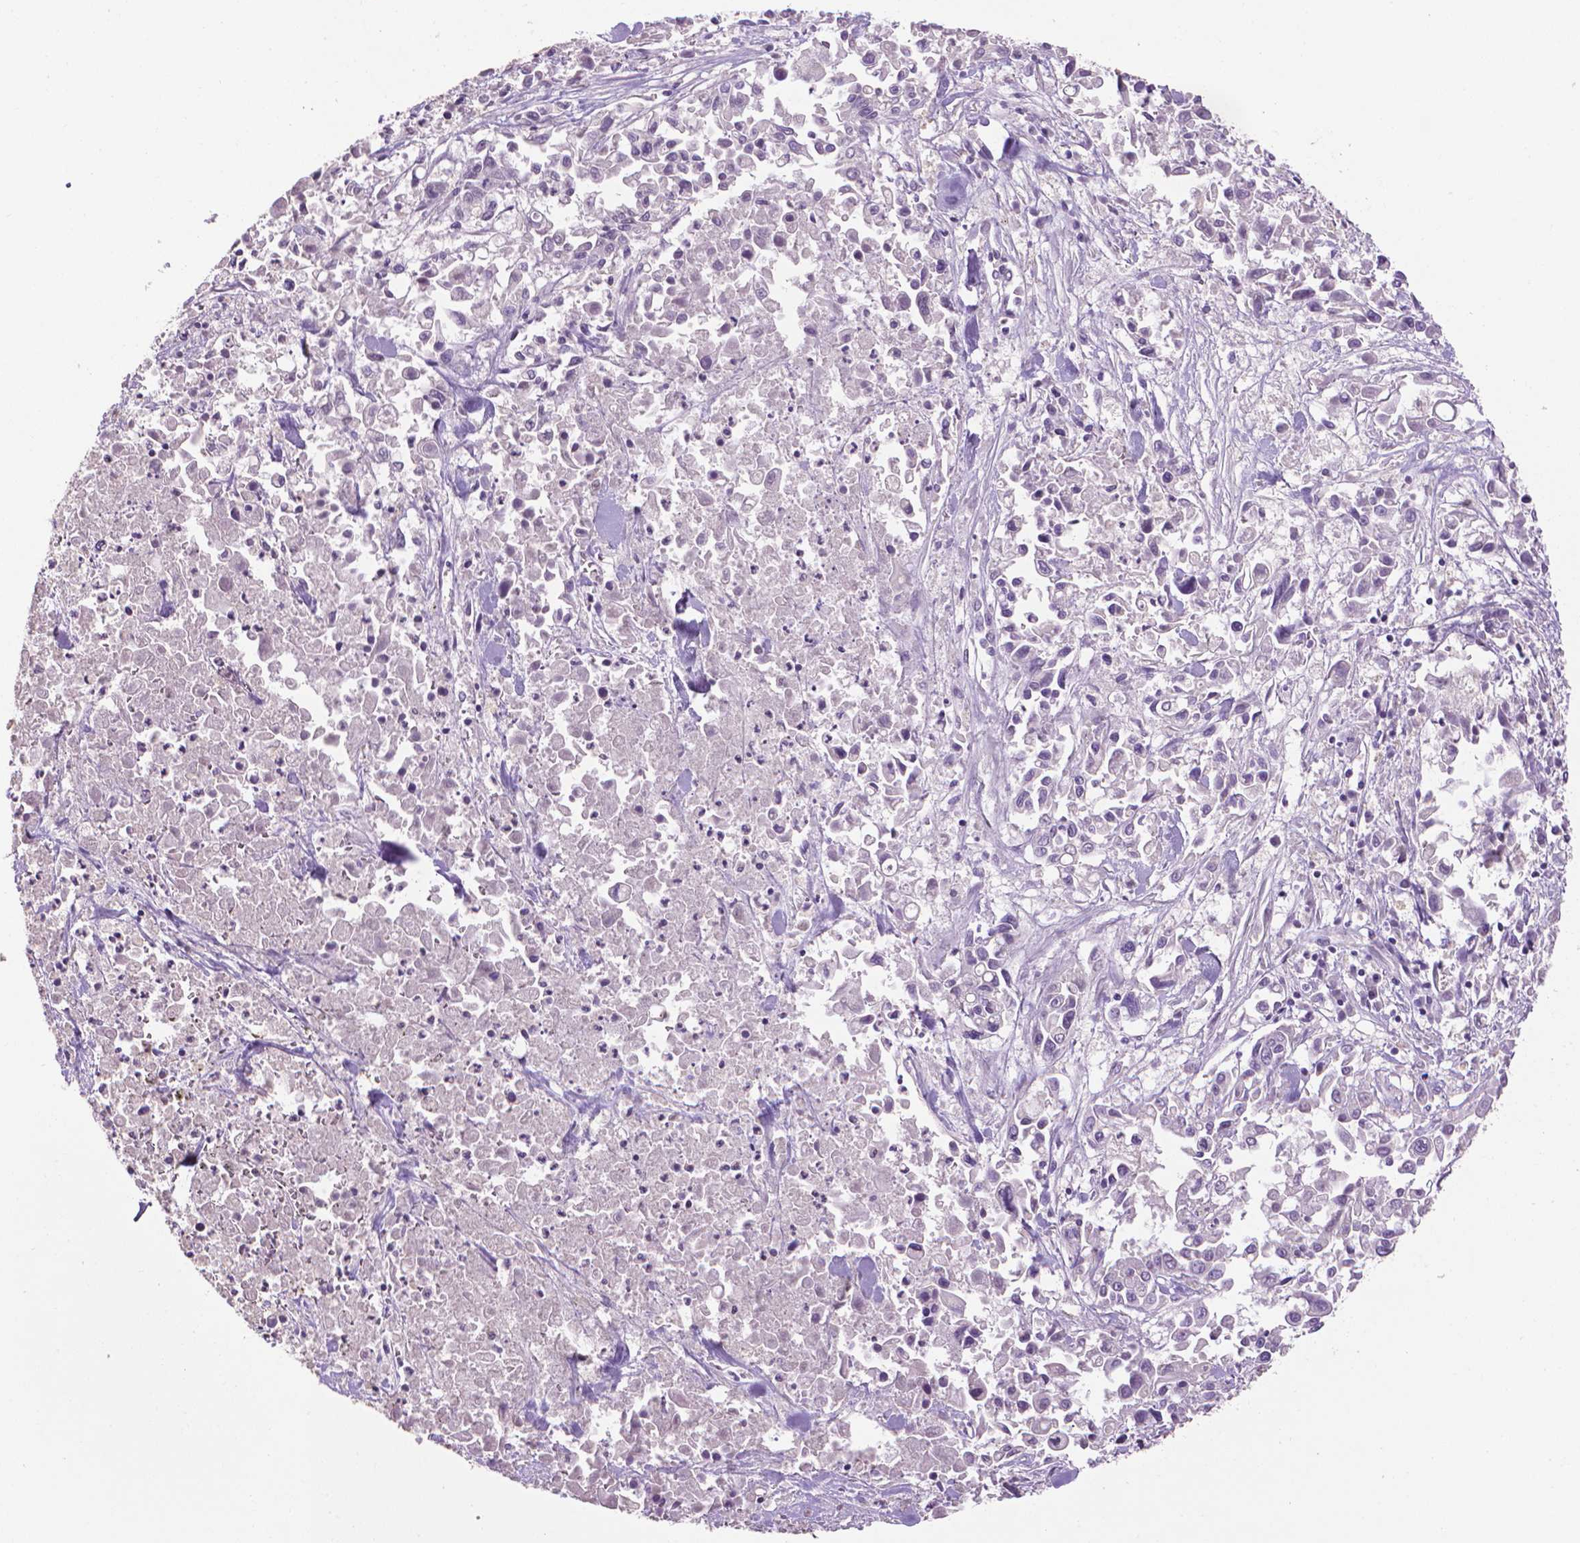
{"staining": {"intensity": "negative", "quantity": "none", "location": "none"}, "tissue": "pancreatic cancer", "cell_type": "Tumor cells", "image_type": "cancer", "snomed": [{"axis": "morphology", "description": "Adenocarcinoma, NOS"}, {"axis": "topography", "description": "Pancreas"}], "caption": "Immunohistochemistry (IHC) photomicrograph of neoplastic tissue: human adenocarcinoma (pancreatic) stained with DAB (3,3'-diaminobenzidine) displays no significant protein positivity in tumor cells.", "gene": "CDKN2D", "patient": {"sex": "female", "age": 83}}